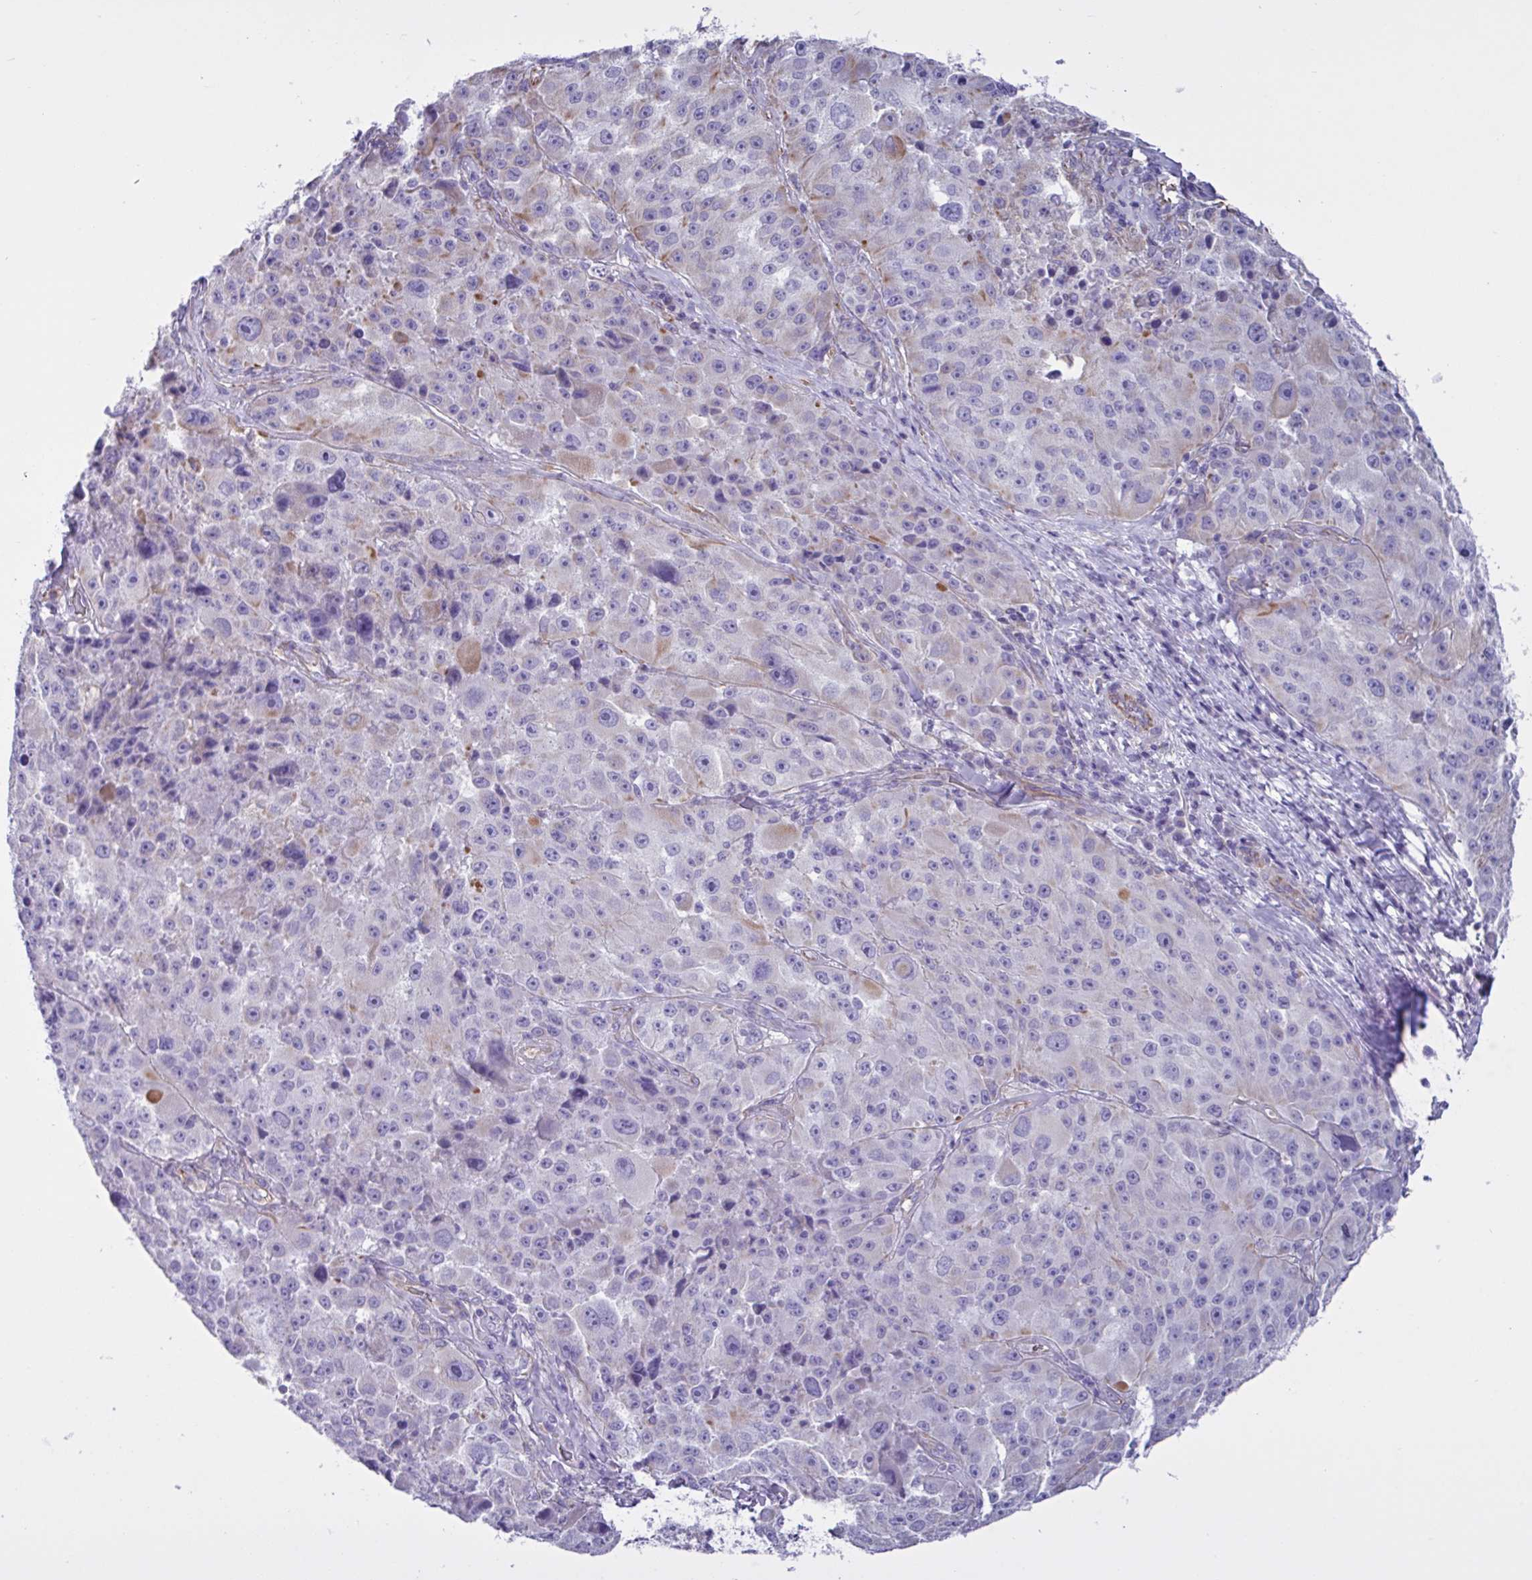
{"staining": {"intensity": "negative", "quantity": "none", "location": "none"}, "tissue": "melanoma", "cell_type": "Tumor cells", "image_type": "cancer", "snomed": [{"axis": "morphology", "description": "Malignant melanoma, Metastatic site"}, {"axis": "topography", "description": "Lymph node"}], "caption": "Image shows no protein expression in tumor cells of malignant melanoma (metastatic site) tissue.", "gene": "TMEM86B", "patient": {"sex": "male", "age": 62}}